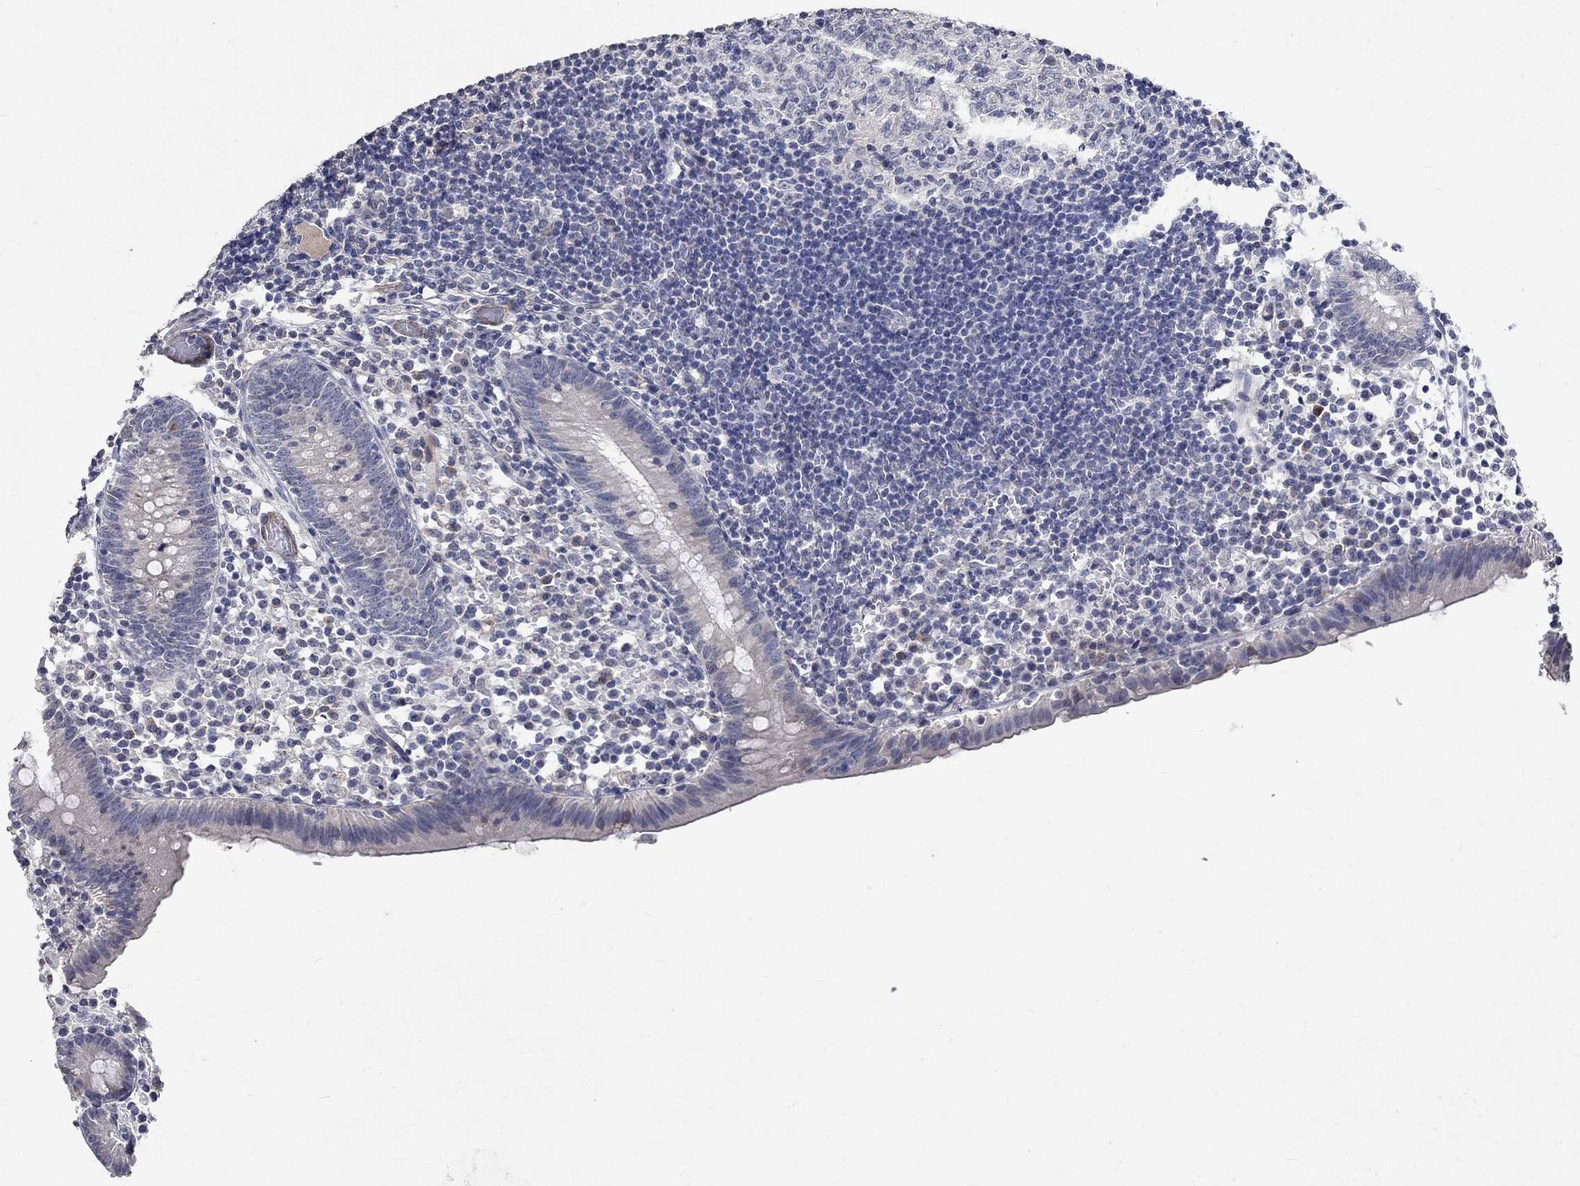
{"staining": {"intensity": "negative", "quantity": "none", "location": "none"}, "tissue": "appendix", "cell_type": "Glandular cells", "image_type": "normal", "snomed": [{"axis": "morphology", "description": "Normal tissue, NOS"}, {"axis": "topography", "description": "Appendix"}], "caption": "Immunohistochemistry histopathology image of benign human appendix stained for a protein (brown), which shows no staining in glandular cells.", "gene": "TMEM169", "patient": {"sex": "female", "age": 40}}